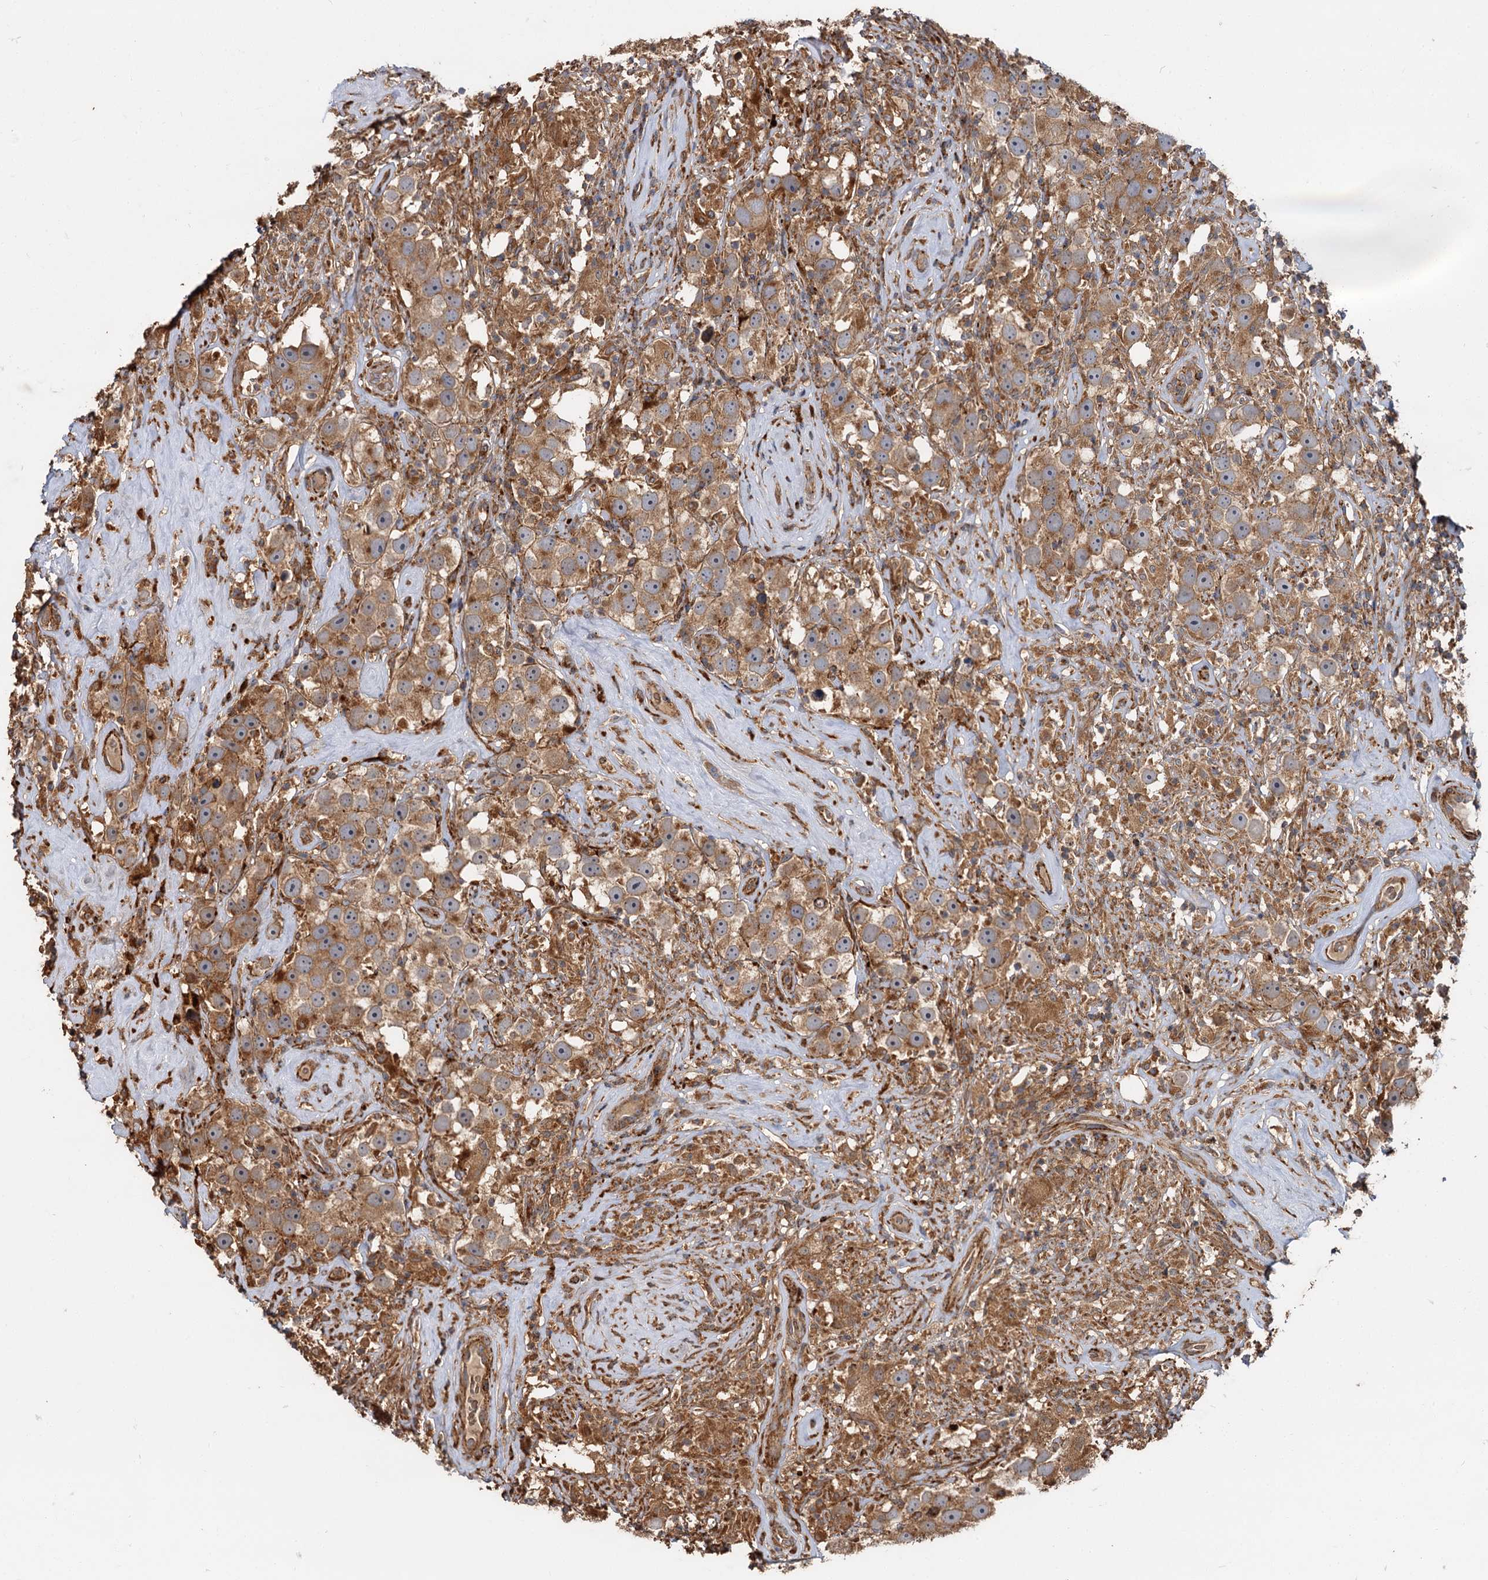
{"staining": {"intensity": "moderate", "quantity": ">75%", "location": "cytoplasmic/membranous"}, "tissue": "testis cancer", "cell_type": "Tumor cells", "image_type": "cancer", "snomed": [{"axis": "morphology", "description": "Seminoma, NOS"}, {"axis": "topography", "description": "Testis"}], "caption": "Moderate cytoplasmic/membranous positivity for a protein is seen in approximately >75% of tumor cells of testis seminoma using immunohistochemistry.", "gene": "WDR73", "patient": {"sex": "male", "age": 49}}